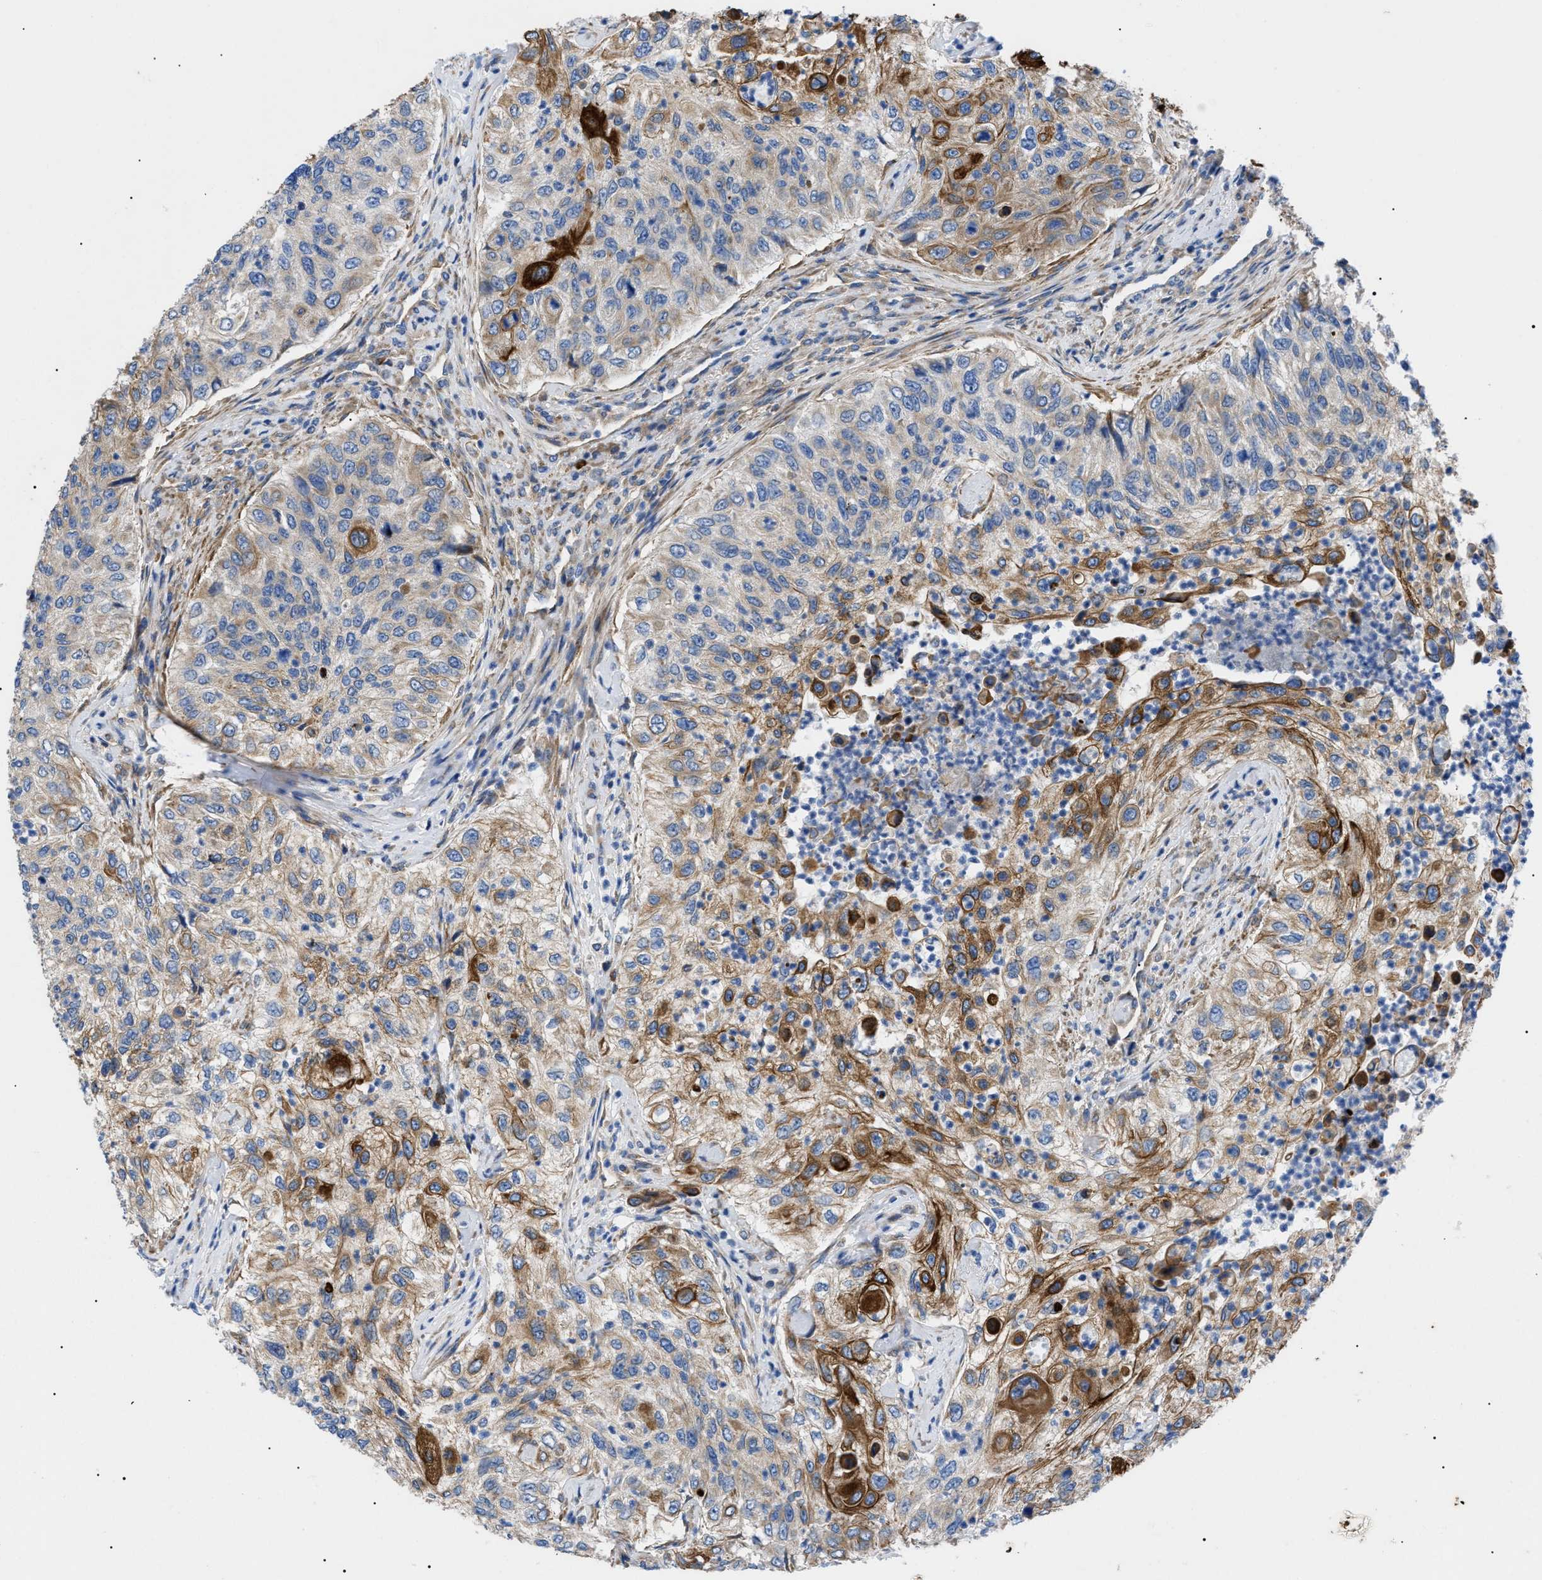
{"staining": {"intensity": "strong", "quantity": "25%-75%", "location": "cytoplasmic/membranous"}, "tissue": "urothelial cancer", "cell_type": "Tumor cells", "image_type": "cancer", "snomed": [{"axis": "morphology", "description": "Urothelial carcinoma, High grade"}, {"axis": "topography", "description": "Urinary bladder"}], "caption": "Protein staining demonstrates strong cytoplasmic/membranous staining in about 25%-75% of tumor cells in urothelial cancer. The staining is performed using DAB (3,3'-diaminobenzidine) brown chromogen to label protein expression. The nuclei are counter-stained blue using hematoxylin.", "gene": "HSPB8", "patient": {"sex": "female", "age": 60}}